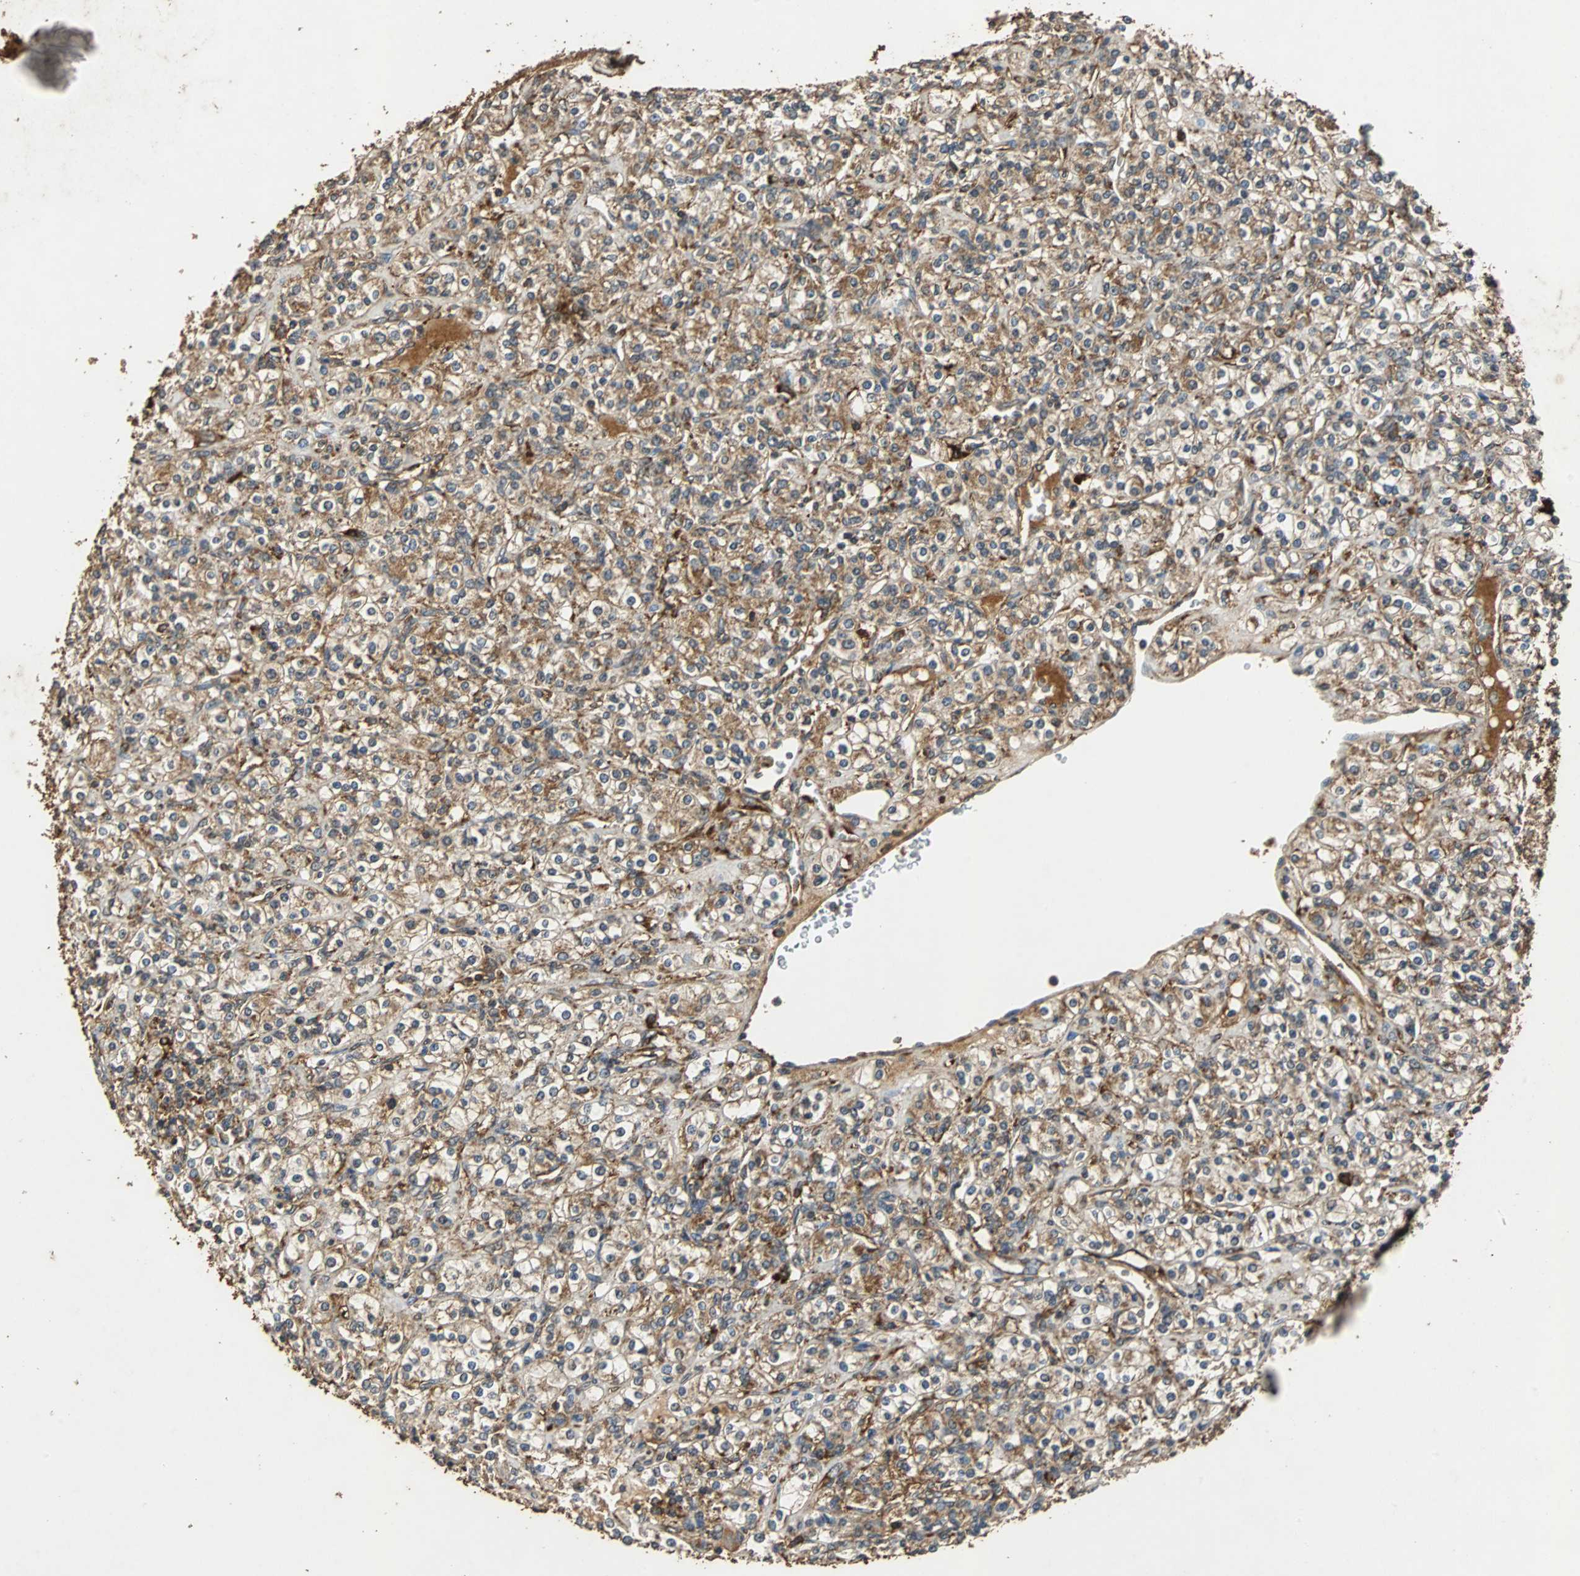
{"staining": {"intensity": "moderate", "quantity": ">75%", "location": "cytoplasmic/membranous"}, "tissue": "renal cancer", "cell_type": "Tumor cells", "image_type": "cancer", "snomed": [{"axis": "morphology", "description": "Adenocarcinoma, NOS"}, {"axis": "topography", "description": "Kidney"}], "caption": "Renal cancer (adenocarcinoma) stained with immunohistochemistry reveals moderate cytoplasmic/membranous expression in approximately >75% of tumor cells. The staining was performed using DAB, with brown indicating positive protein expression. Nuclei are stained blue with hematoxylin.", "gene": "NAA10", "patient": {"sex": "male", "age": 77}}